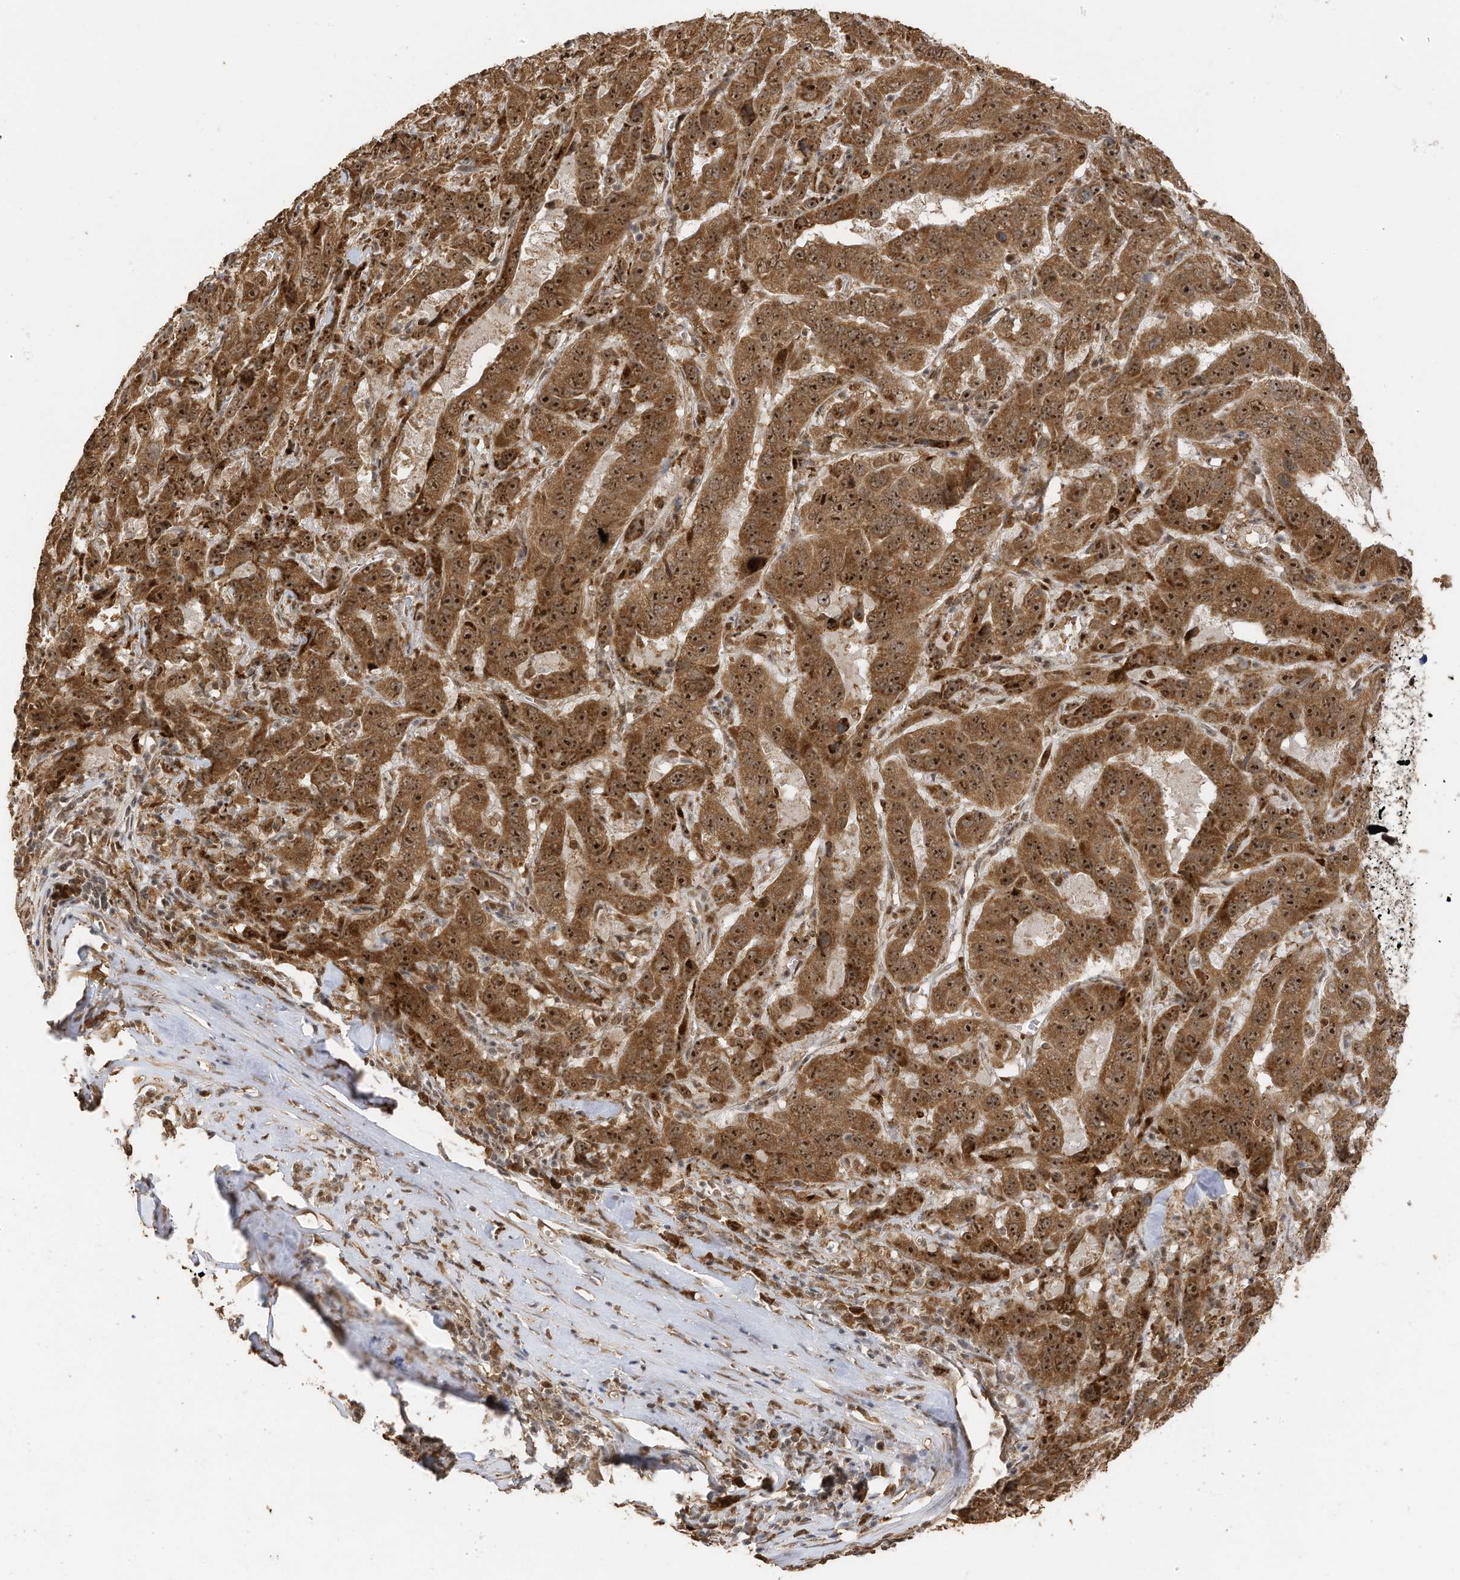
{"staining": {"intensity": "moderate", "quantity": ">75%", "location": "cytoplasmic/membranous,nuclear"}, "tissue": "pancreatic cancer", "cell_type": "Tumor cells", "image_type": "cancer", "snomed": [{"axis": "morphology", "description": "Adenocarcinoma, NOS"}, {"axis": "topography", "description": "Pancreas"}], "caption": "IHC (DAB) staining of human pancreatic cancer exhibits moderate cytoplasmic/membranous and nuclear protein expression in approximately >75% of tumor cells.", "gene": "ERLEC1", "patient": {"sex": "male", "age": 63}}